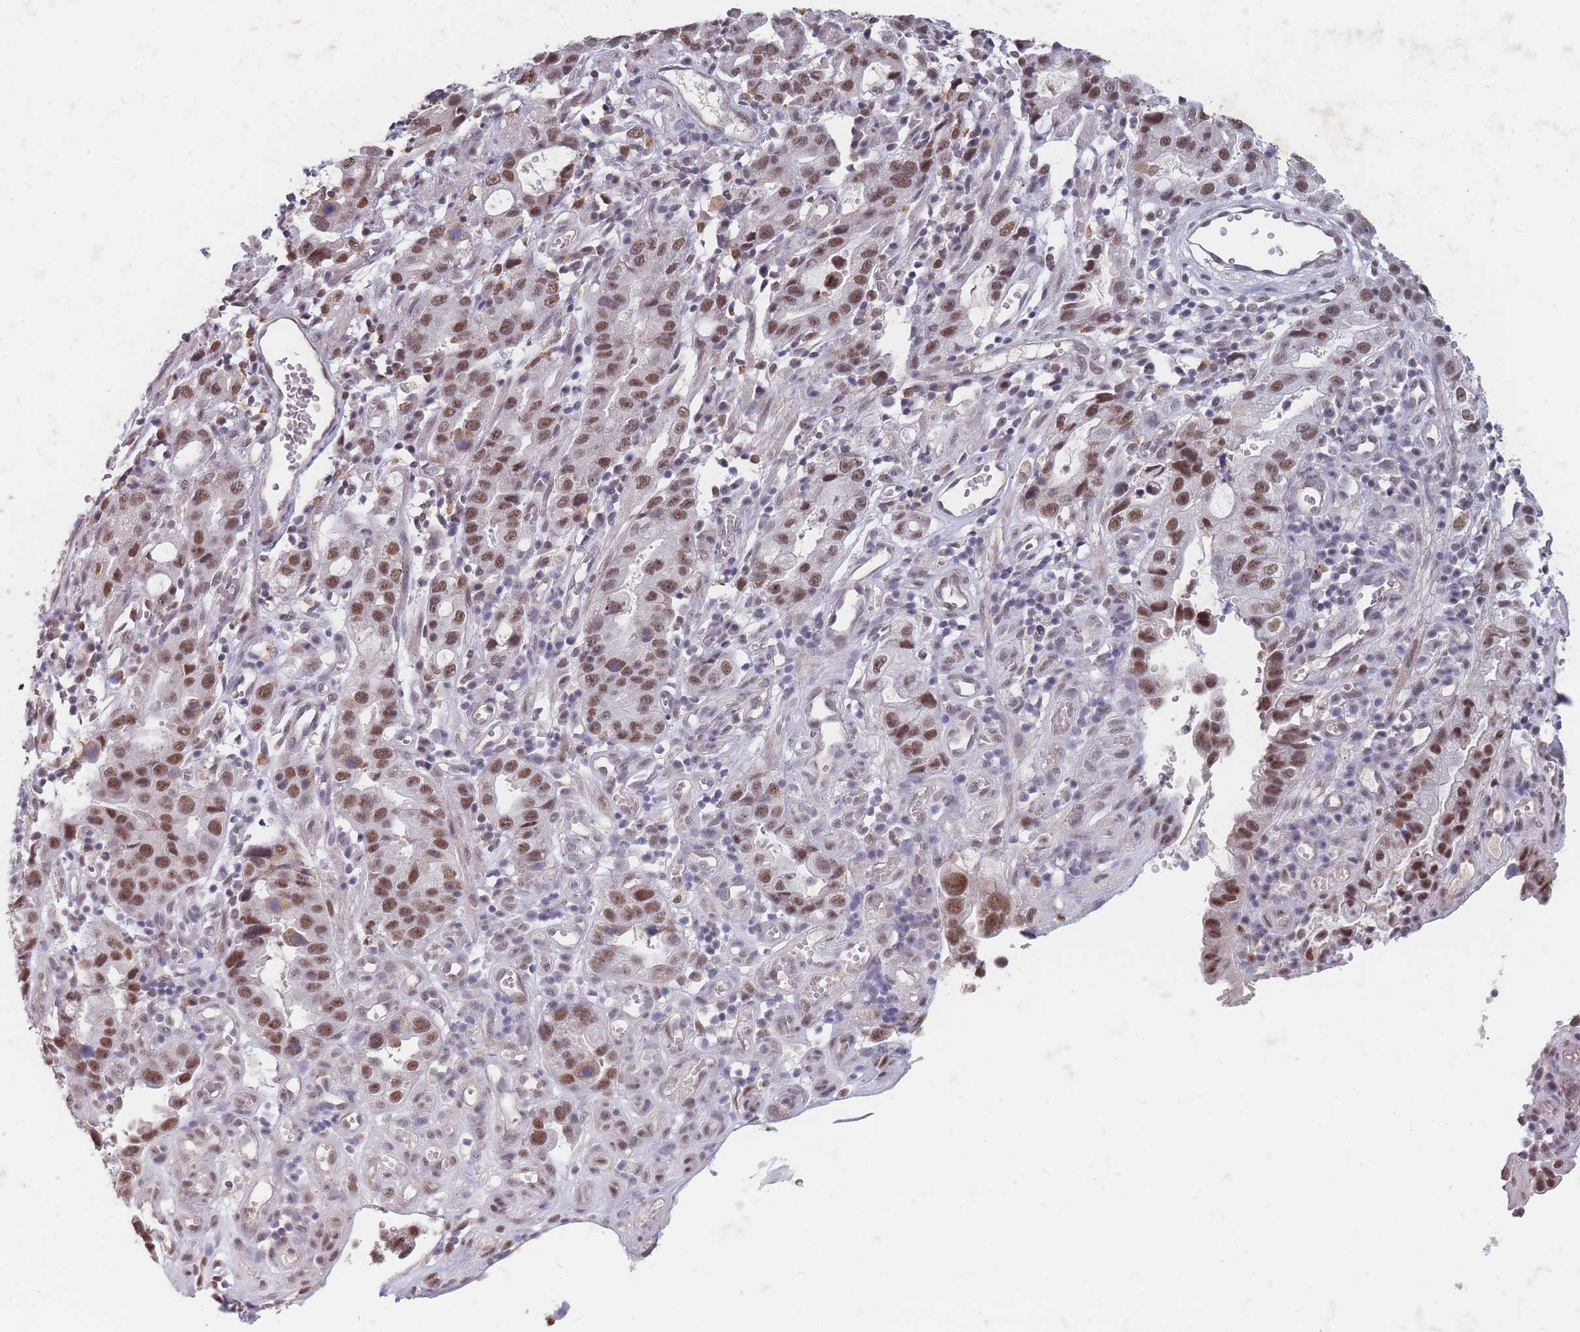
{"staining": {"intensity": "moderate", "quantity": ">75%", "location": "nuclear"}, "tissue": "stomach cancer", "cell_type": "Tumor cells", "image_type": "cancer", "snomed": [{"axis": "morphology", "description": "Adenocarcinoma, NOS"}, {"axis": "topography", "description": "Stomach"}], "caption": "Immunohistochemical staining of stomach cancer displays medium levels of moderate nuclear positivity in approximately >75% of tumor cells.", "gene": "SNRPA1", "patient": {"sex": "male", "age": 55}}